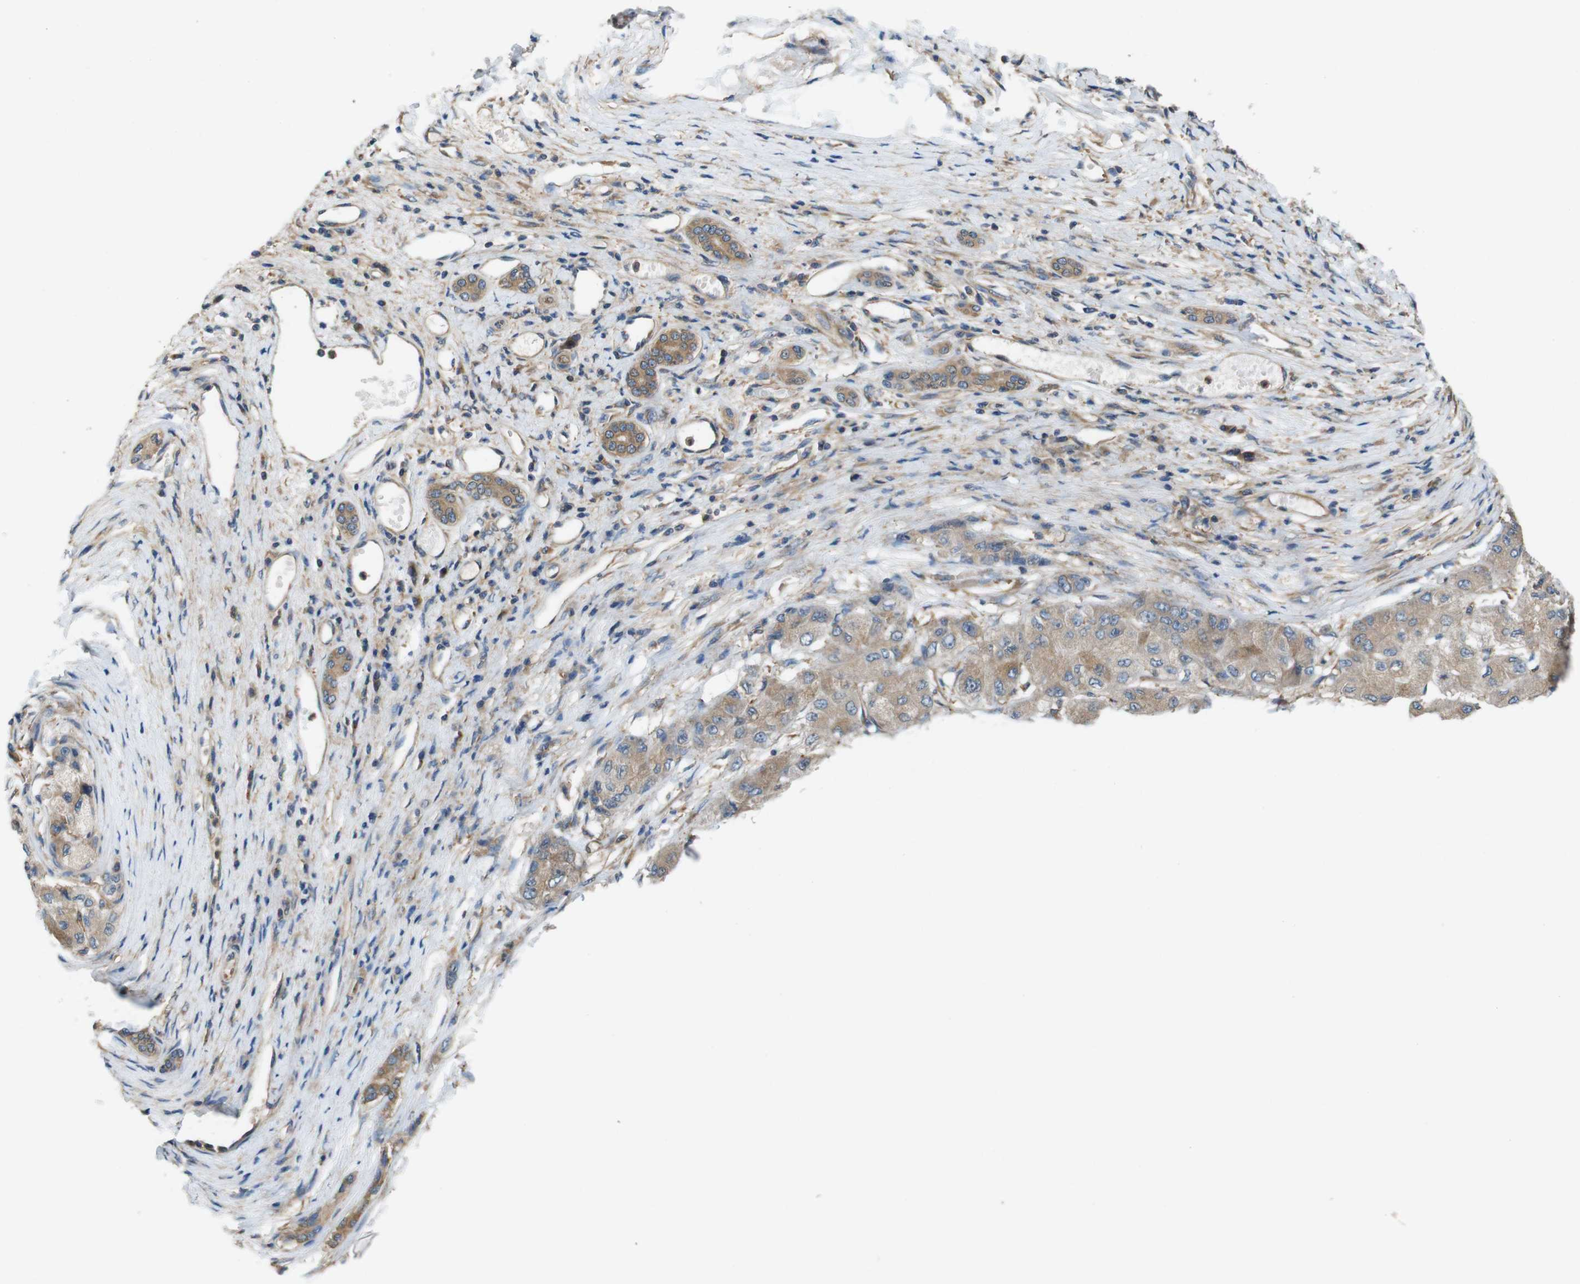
{"staining": {"intensity": "moderate", "quantity": ">75%", "location": "cytoplasmic/membranous"}, "tissue": "liver cancer", "cell_type": "Tumor cells", "image_type": "cancer", "snomed": [{"axis": "morphology", "description": "Carcinoma, Hepatocellular, NOS"}, {"axis": "topography", "description": "Liver"}], "caption": "DAB (3,3'-diaminobenzidine) immunohistochemical staining of liver cancer shows moderate cytoplasmic/membranous protein positivity in approximately >75% of tumor cells.", "gene": "DCTN1", "patient": {"sex": "male", "age": 80}}